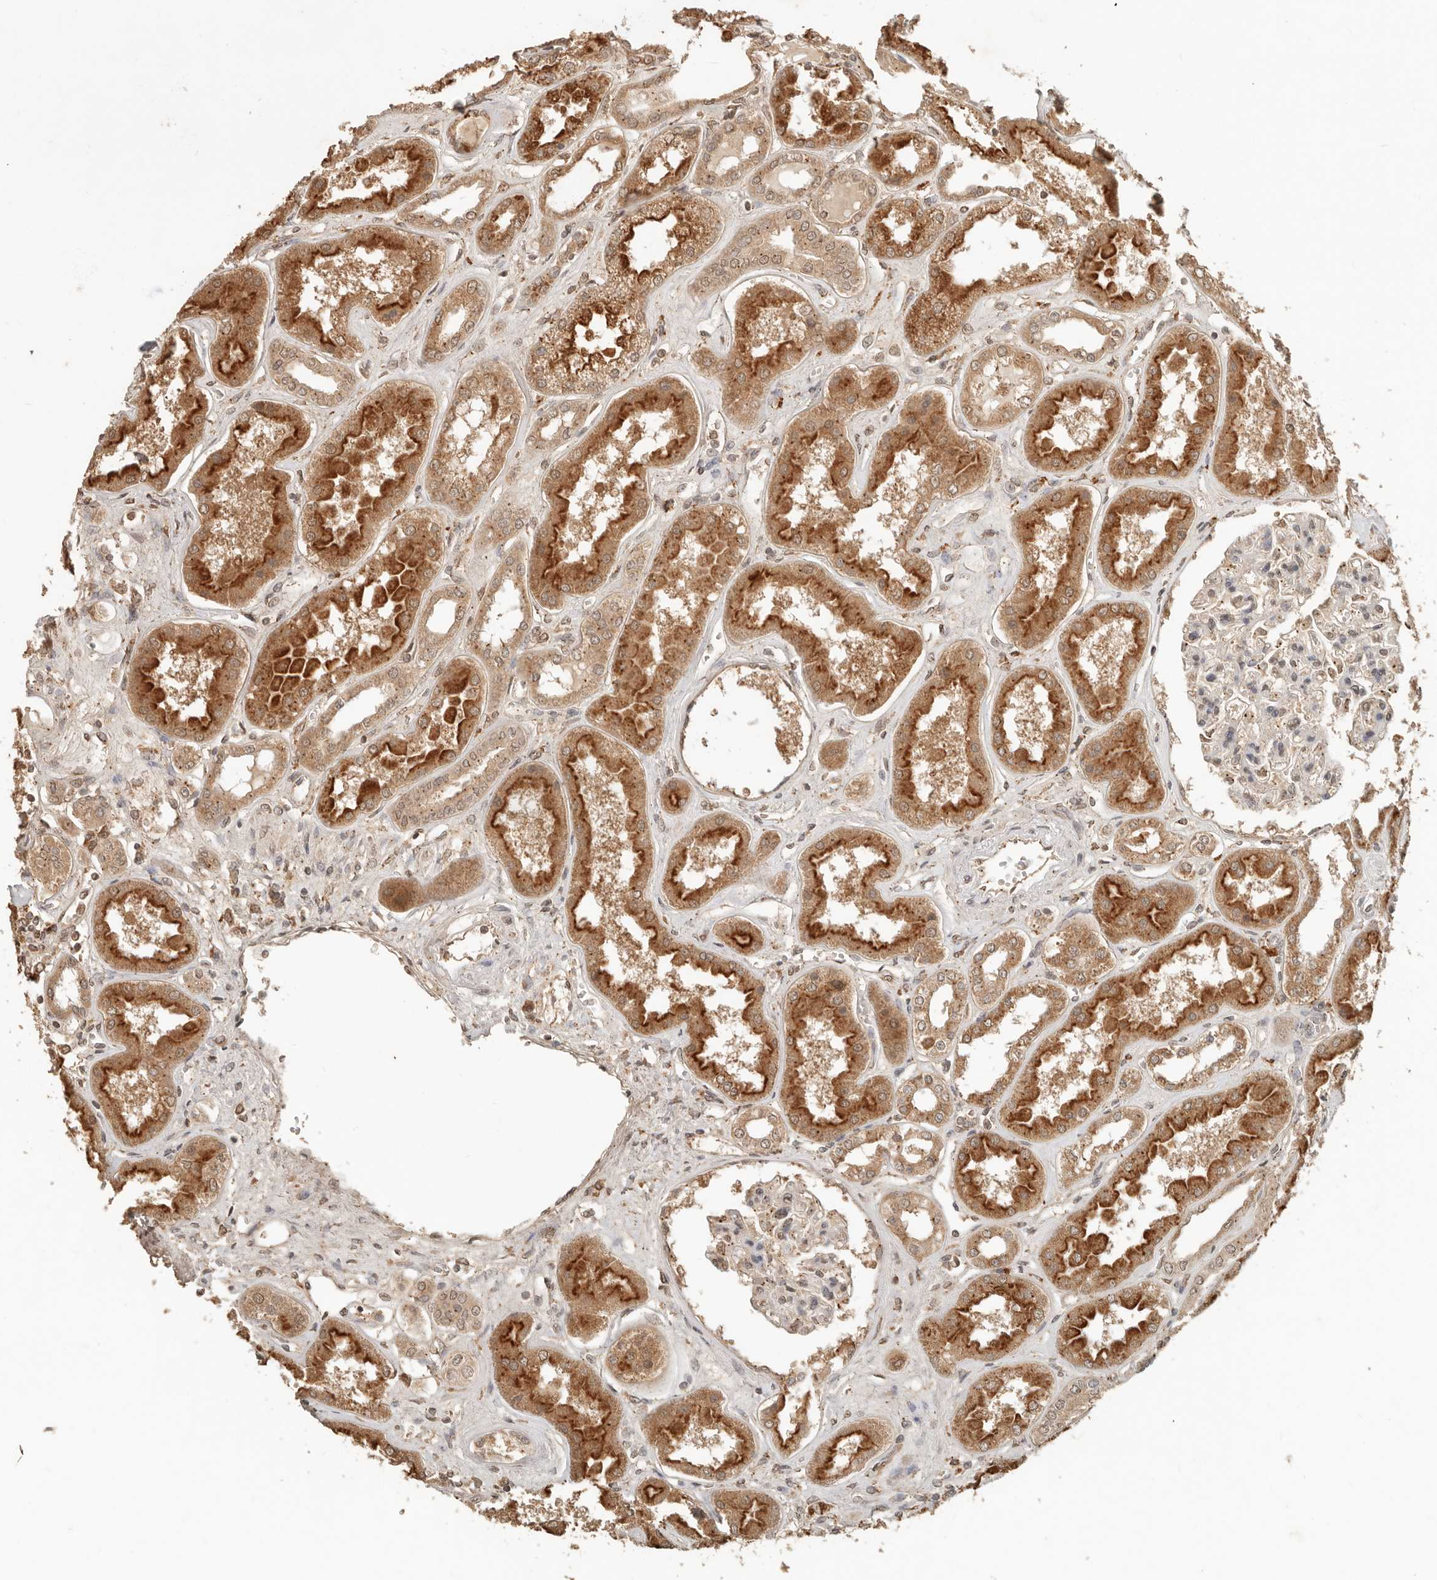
{"staining": {"intensity": "weak", "quantity": "25%-75%", "location": "cytoplasmic/membranous,nuclear"}, "tissue": "kidney", "cell_type": "Cells in glomeruli", "image_type": "normal", "snomed": [{"axis": "morphology", "description": "Normal tissue, NOS"}, {"axis": "topography", "description": "Kidney"}], "caption": "Approximately 25%-75% of cells in glomeruli in unremarkable kidney demonstrate weak cytoplasmic/membranous,nuclear protein staining as visualized by brown immunohistochemical staining.", "gene": "LMO4", "patient": {"sex": "female", "age": 56}}